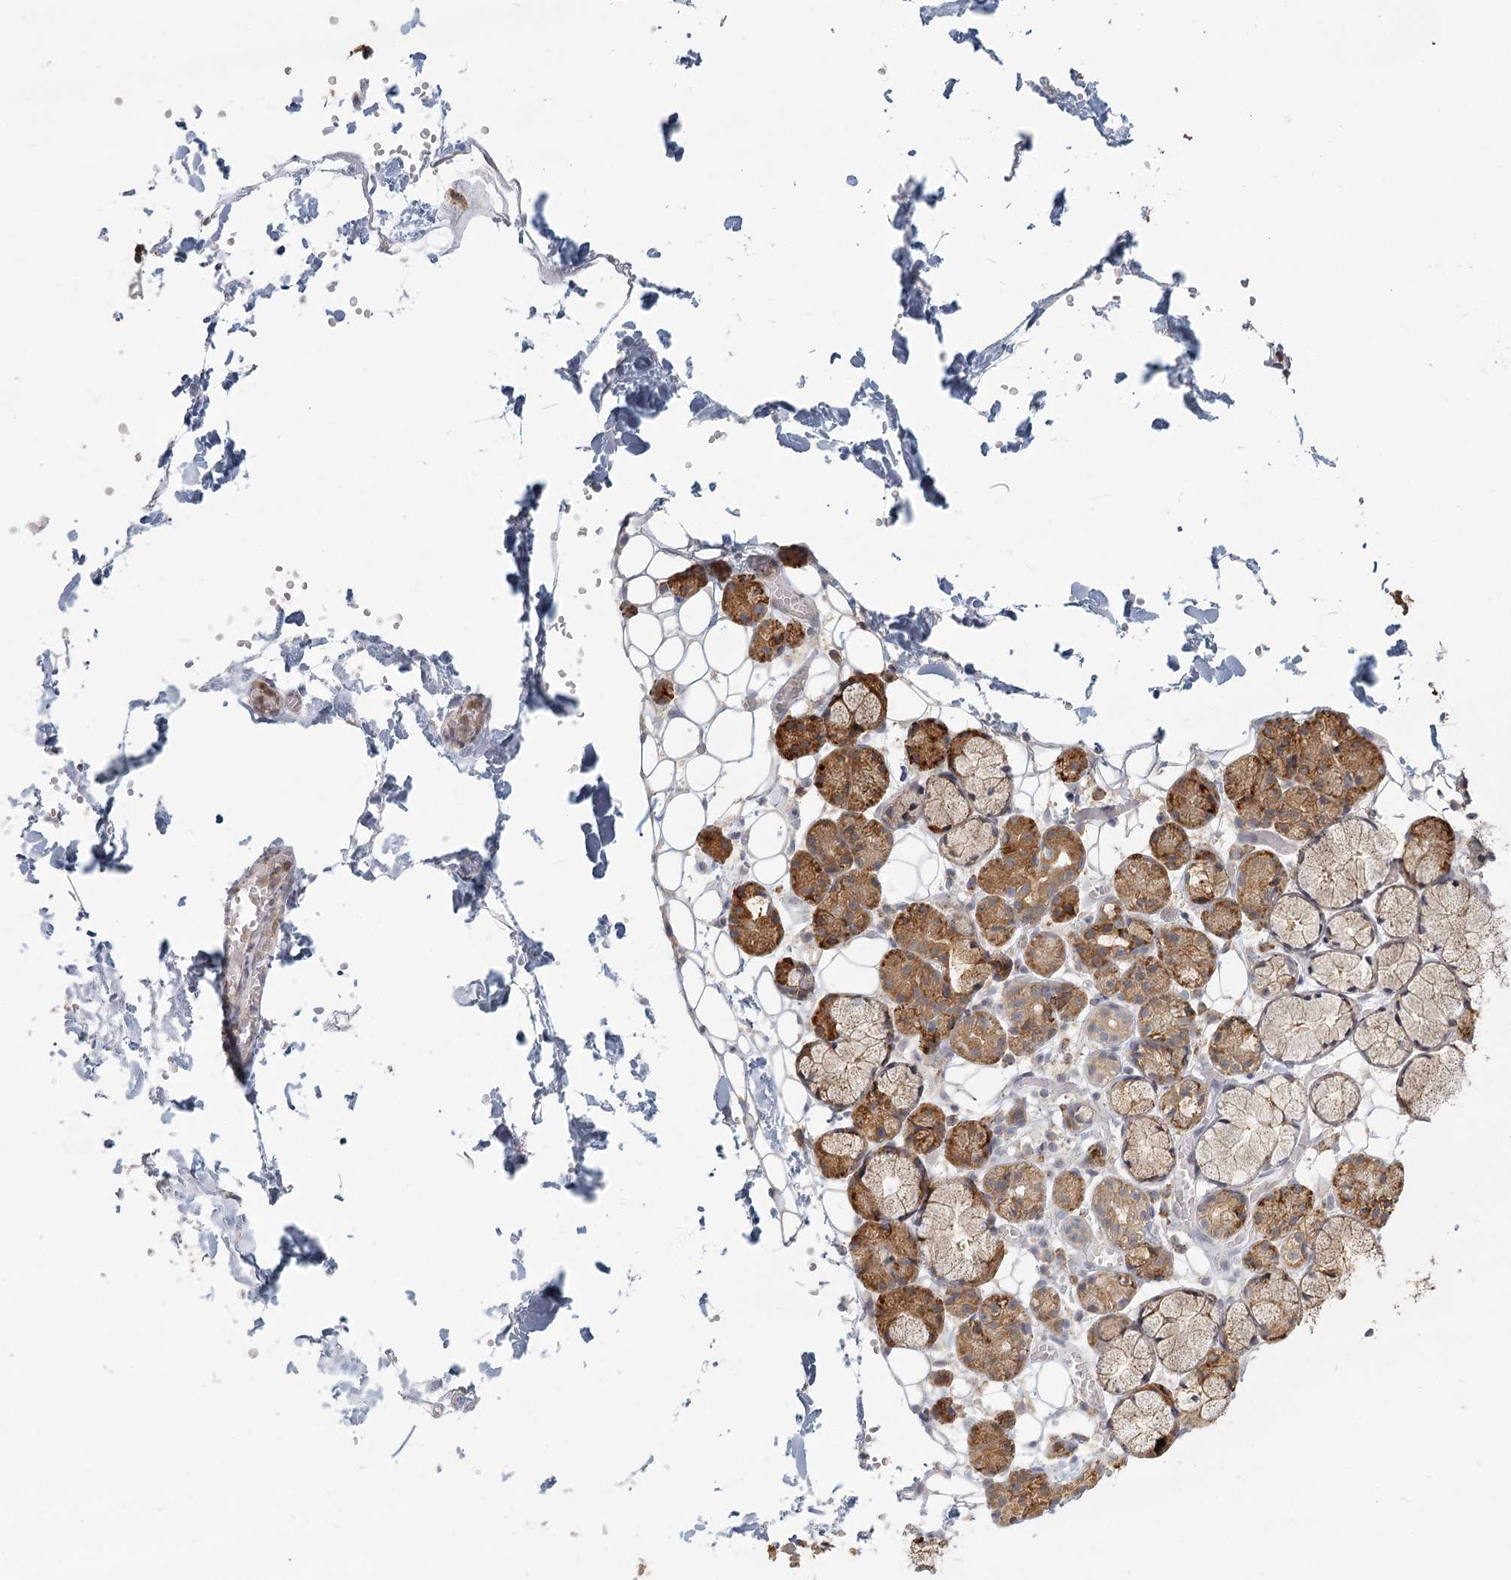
{"staining": {"intensity": "moderate", "quantity": ">75%", "location": "cytoplasmic/membranous"}, "tissue": "salivary gland", "cell_type": "Glandular cells", "image_type": "normal", "snomed": [{"axis": "morphology", "description": "Normal tissue, NOS"}, {"axis": "topography", "description": "Salivary gland"}], "caption": "A high-resolution image shows immunohistochemistry staining of unremarkable salivary gland, which shows moderate cytoplasmic/membranous staining in about >75% of glandular cells.", "gene": "LACTB", "patient": {"sex": "male", "age": 63}}